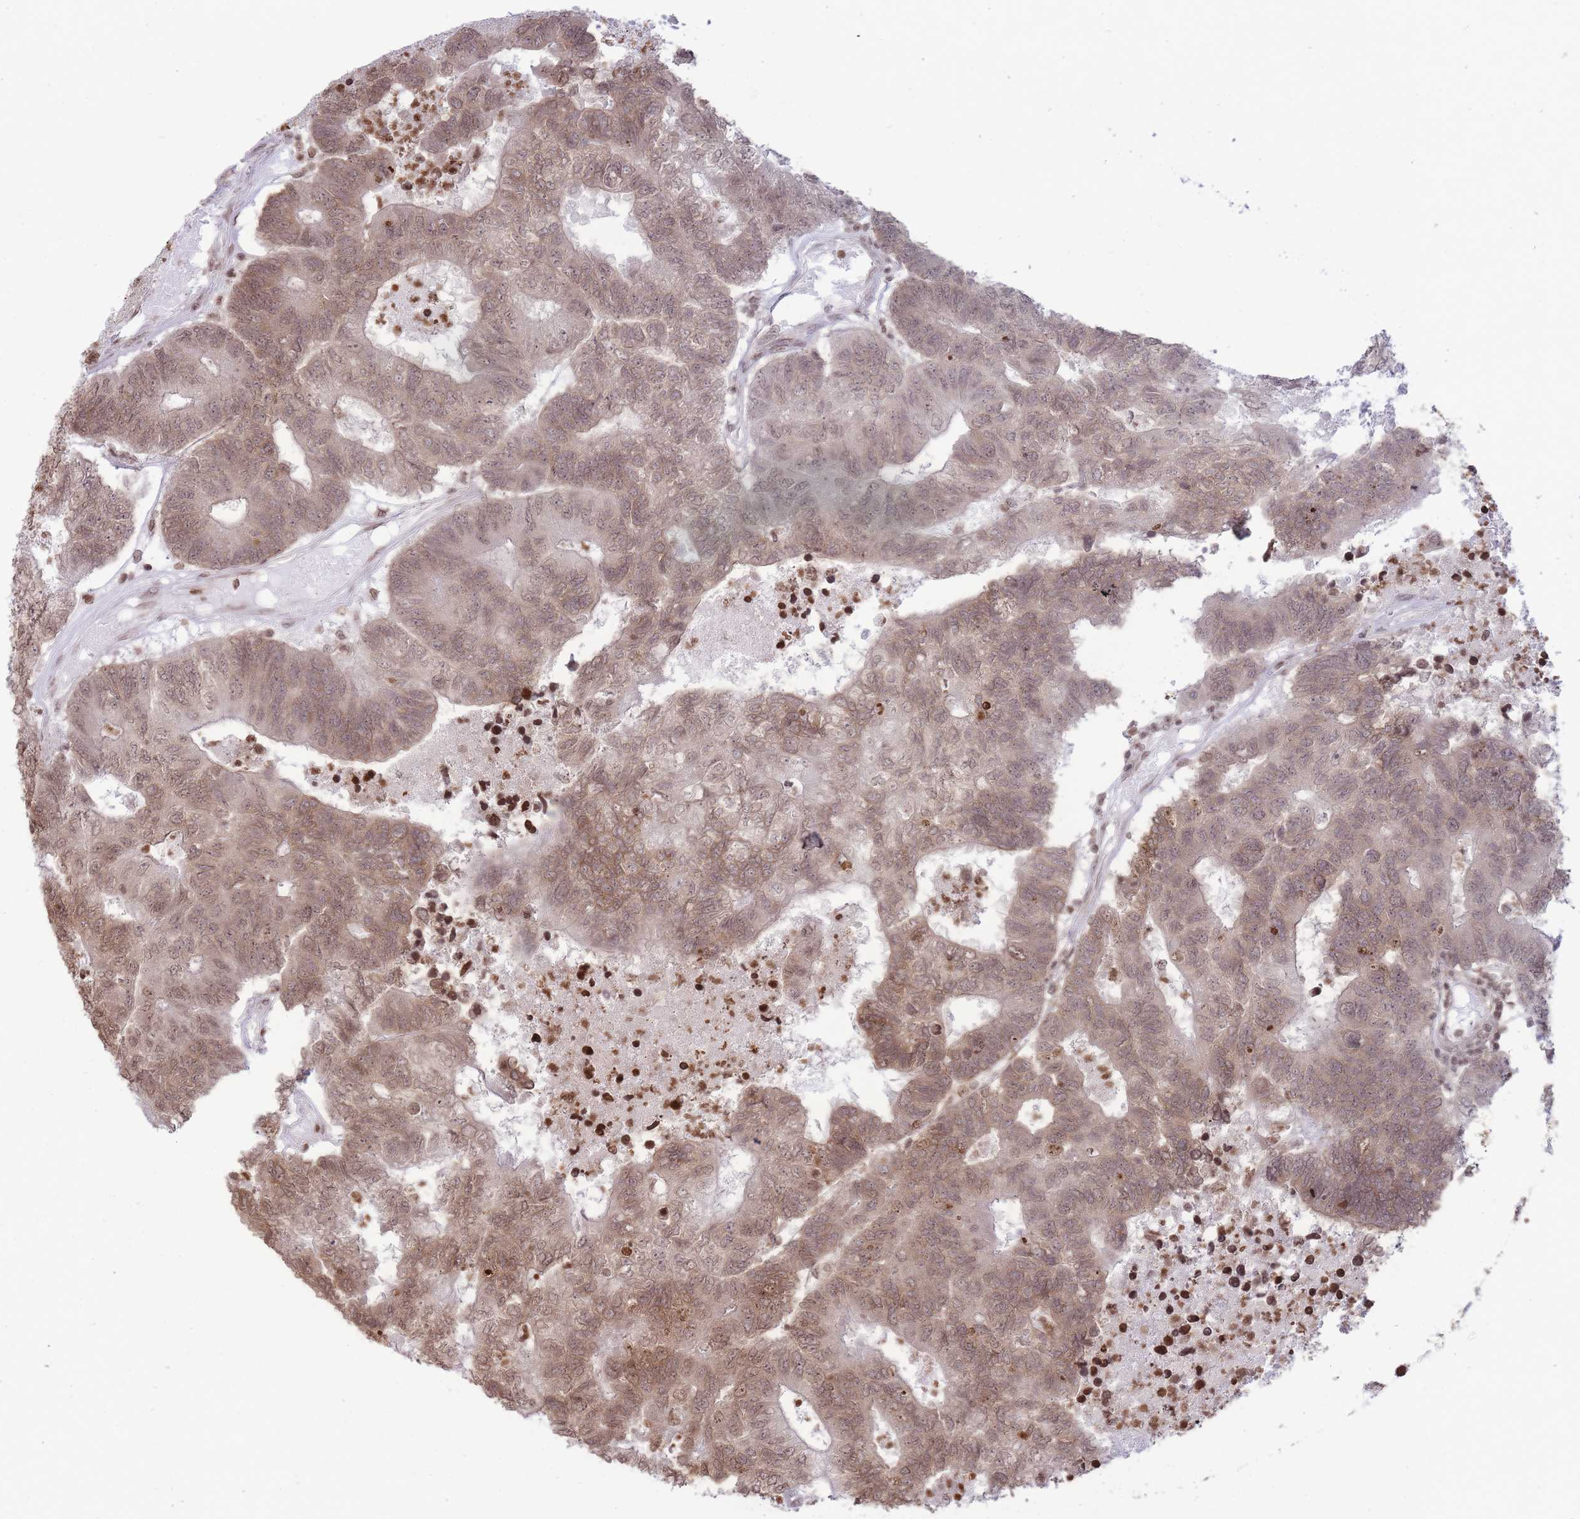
{"staining": {"intensity": "moderate", "quantity": ">75%", "location": "cytoplasmic/membranous,nuclear"}, "tissue": "colorectal cancer", "cell_type": "Tumor cells", "image_type": "cancer", "snomed": [{"axis": "morphology", "description": "Adenocarcinoma, NOS"}, {"axis": "topography", "description": "Colon"}], "caption": "Immunohistochemistry photomicrograph of neoplastic tissue: human colorectal cancer stained using immunohistochemistry displays medium levels of moderate protein expression localized specifically in the cytoplasmic/membranous and nuclear of tumor cells, appearing as a cytoplasmic/membranous and nuclear brown color.", "gene": "SHISAL1", "patient": {"sex": "female", "age": 48}}